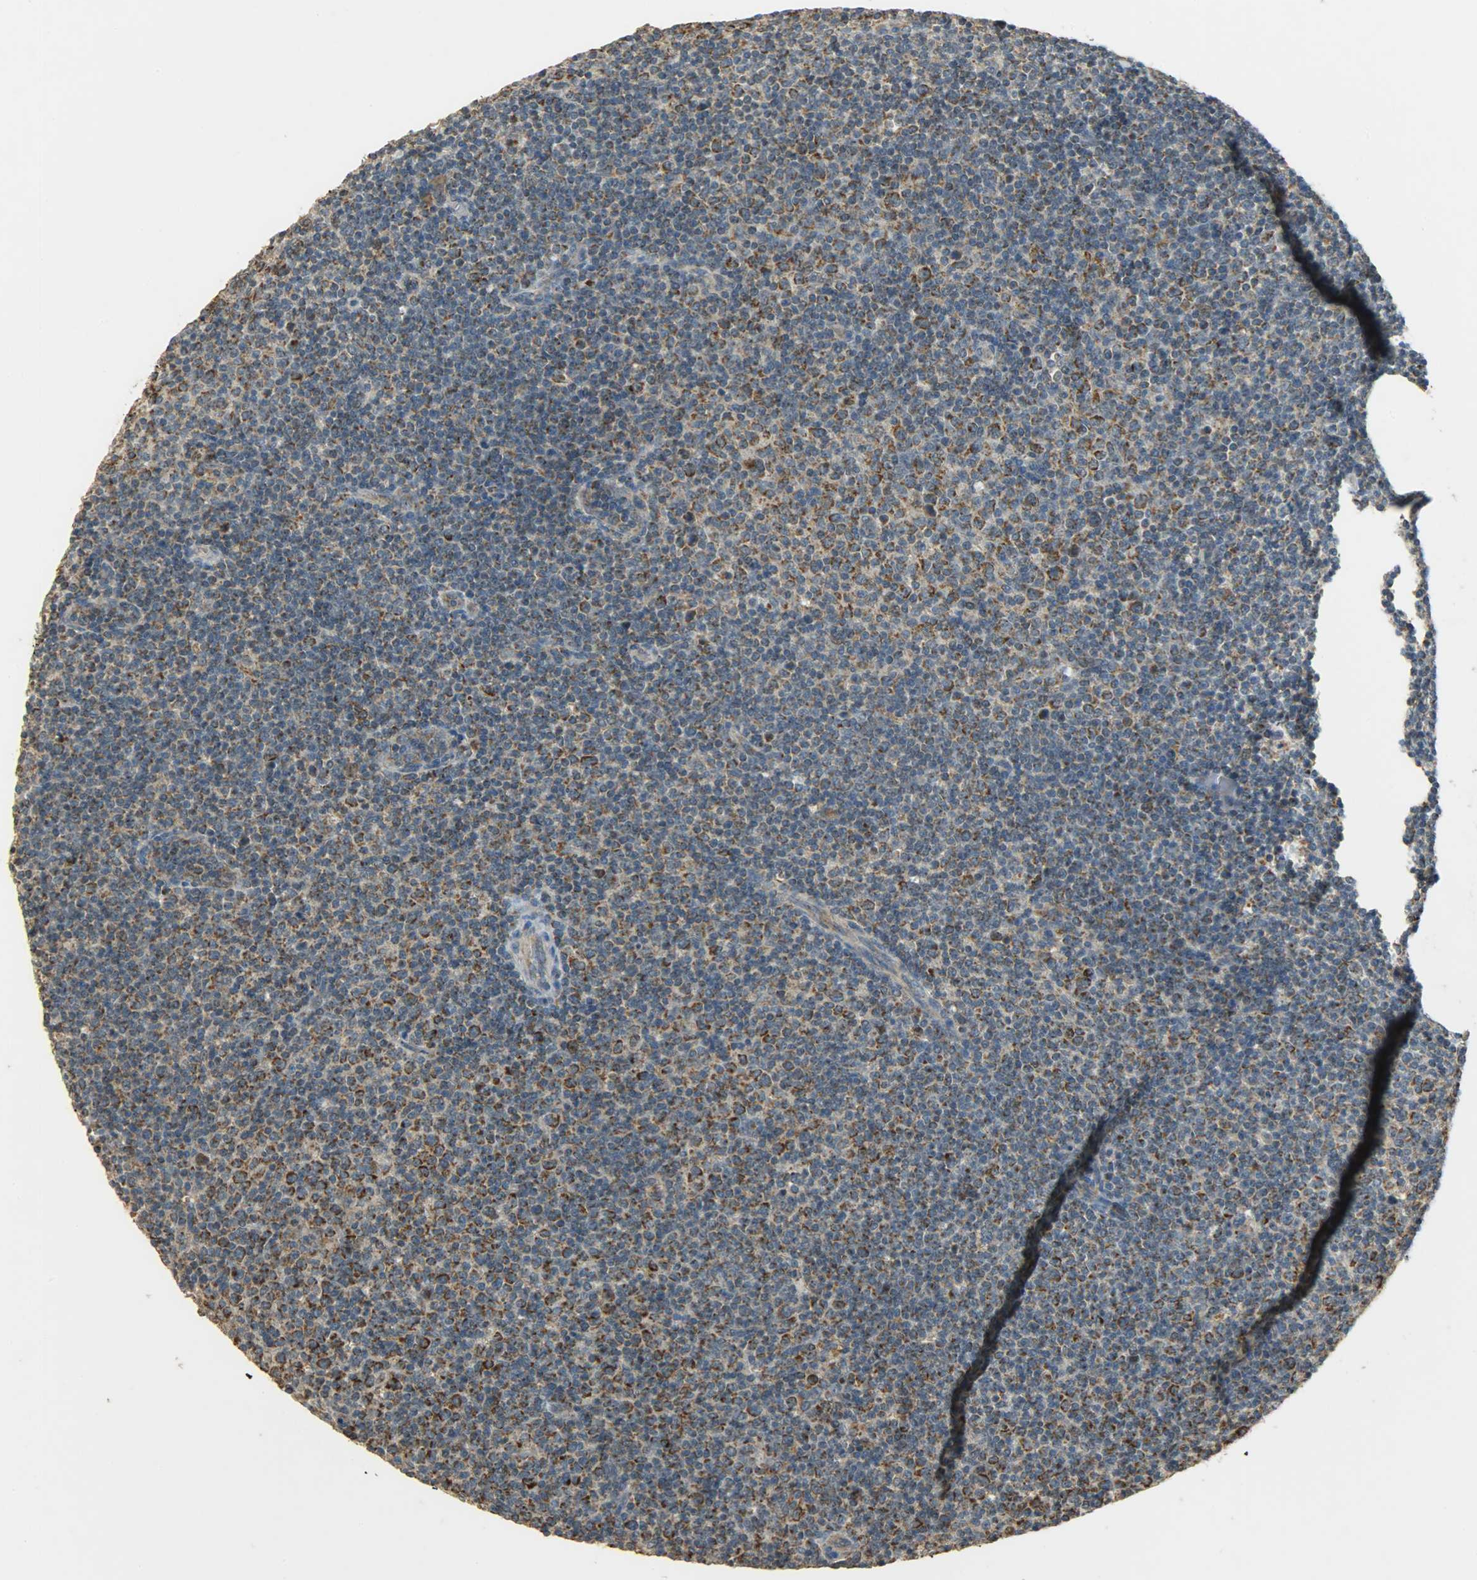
{"staining": {"intensity": "moderate", "quantity": ">75%", "location": "cytoplasmic/membranous"}, "tissue": "lymphoma", "cell_type": "Tumor cells", "image_type": "cancer", "snomed": [{"axis": "morphology", "description": "Malignant lymphoma, non-Hodgkin's type, Low grade"}, {"axis": "topography", "description": "Lymph node"}], "caption": "Low-grade malignant lymphoma, non-Hodgkin's type stained for a protein exhibits moderate cytoplasmic/membranous positivity in tumor cells.", "gene": "HDHD5", "patient": {"sex": "male", "age": 70}}